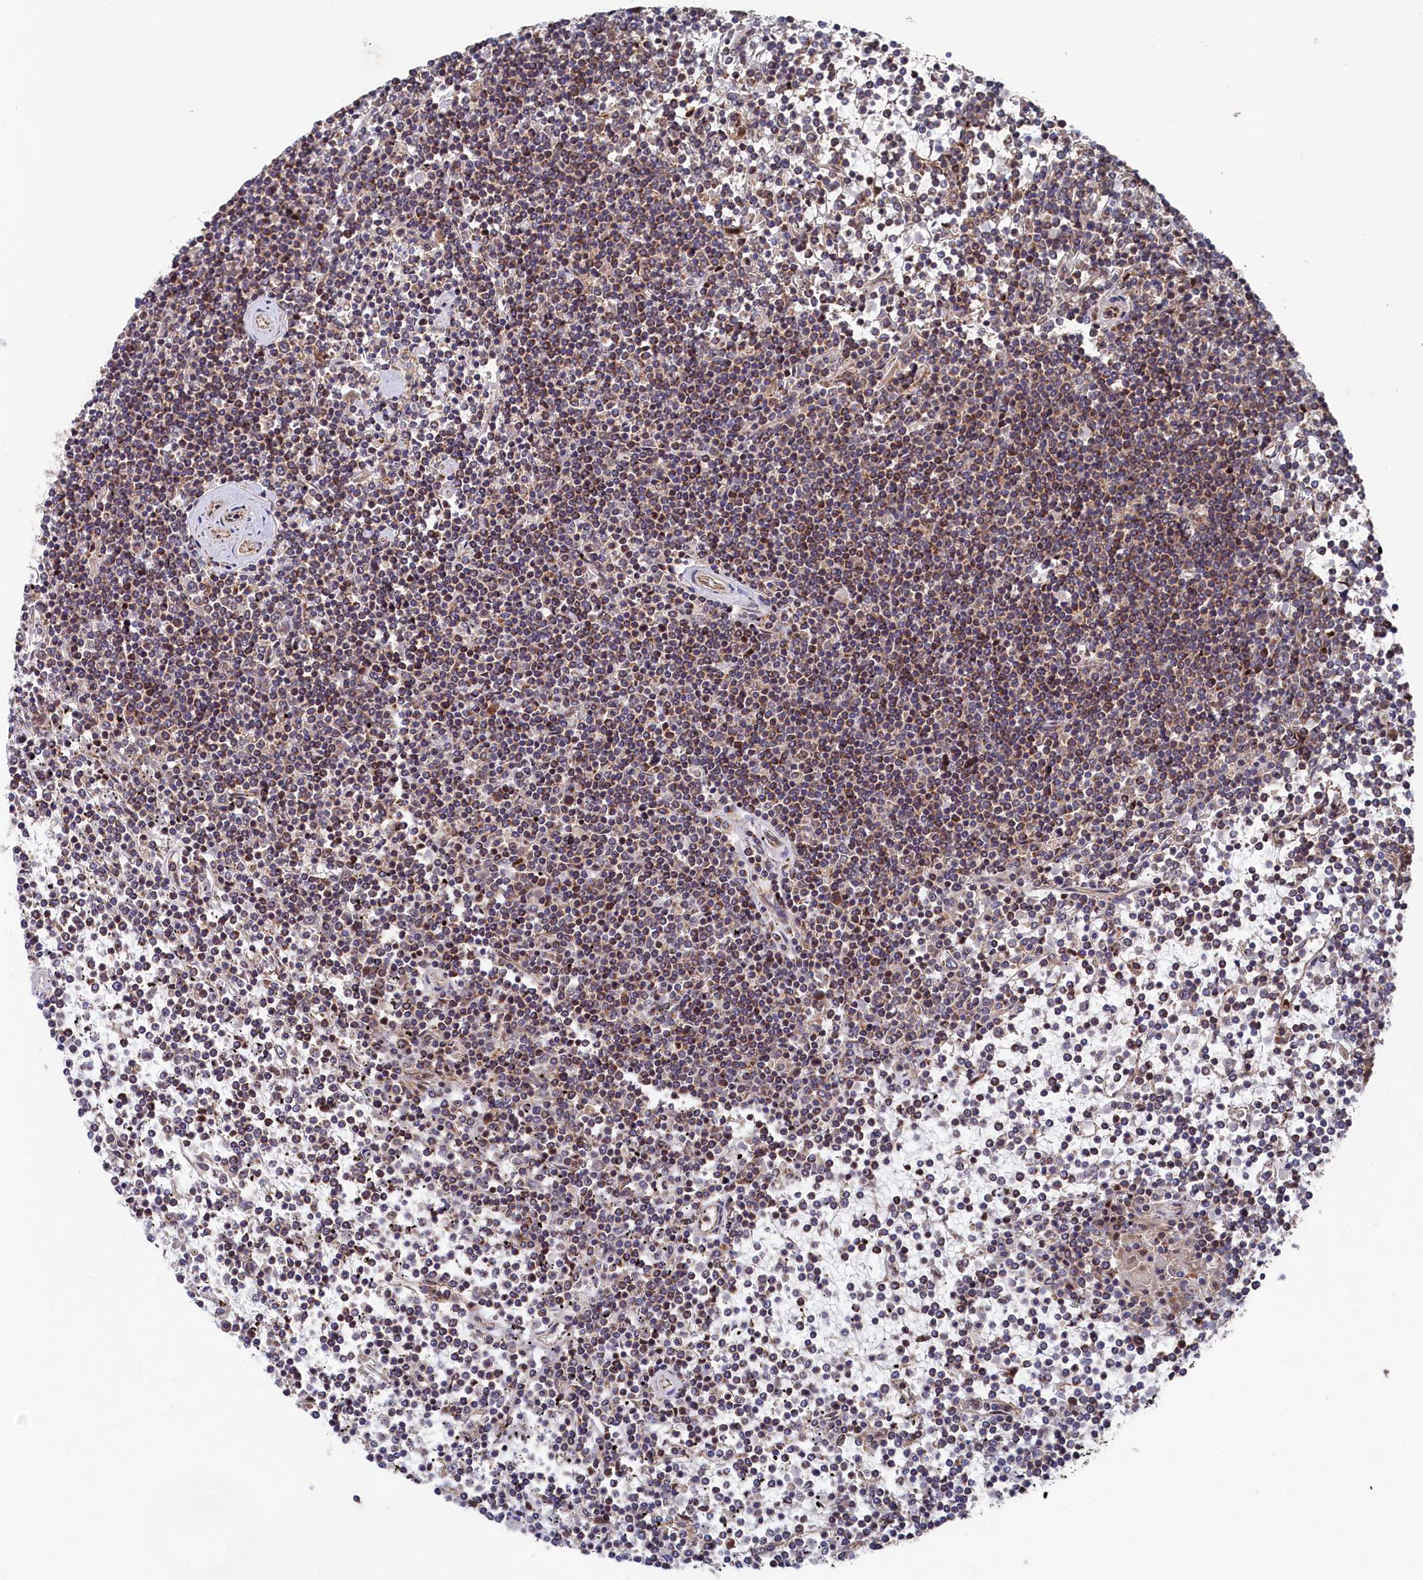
{"staining": {"intensity": "moderate", "quantity": "25%-75%", "location": "cytoplasmic/membranous"}, "tissue": "lymphoma", "cell_type": "Tumor cells", "image_type": "cancer", "snomed": [{"axis": "morphology", "description": "Malignant lymphoma, non-Hodgkin's type, Low grade"}, {"axis": "topography", "description": "Spleen"}], "caption": "Protein staining by immunohistochemistry demonstrates moderate cytoplasmic/membranous expression in approximately 25%-75% of tumor cells in low-grade malignant lymphoma, non-Hodgkin's type. The protein is shown in brown color, while the nuclei are stained blue.", "gene": "SUPV3L1", "patient": {"sex": "female", "age": 19}}